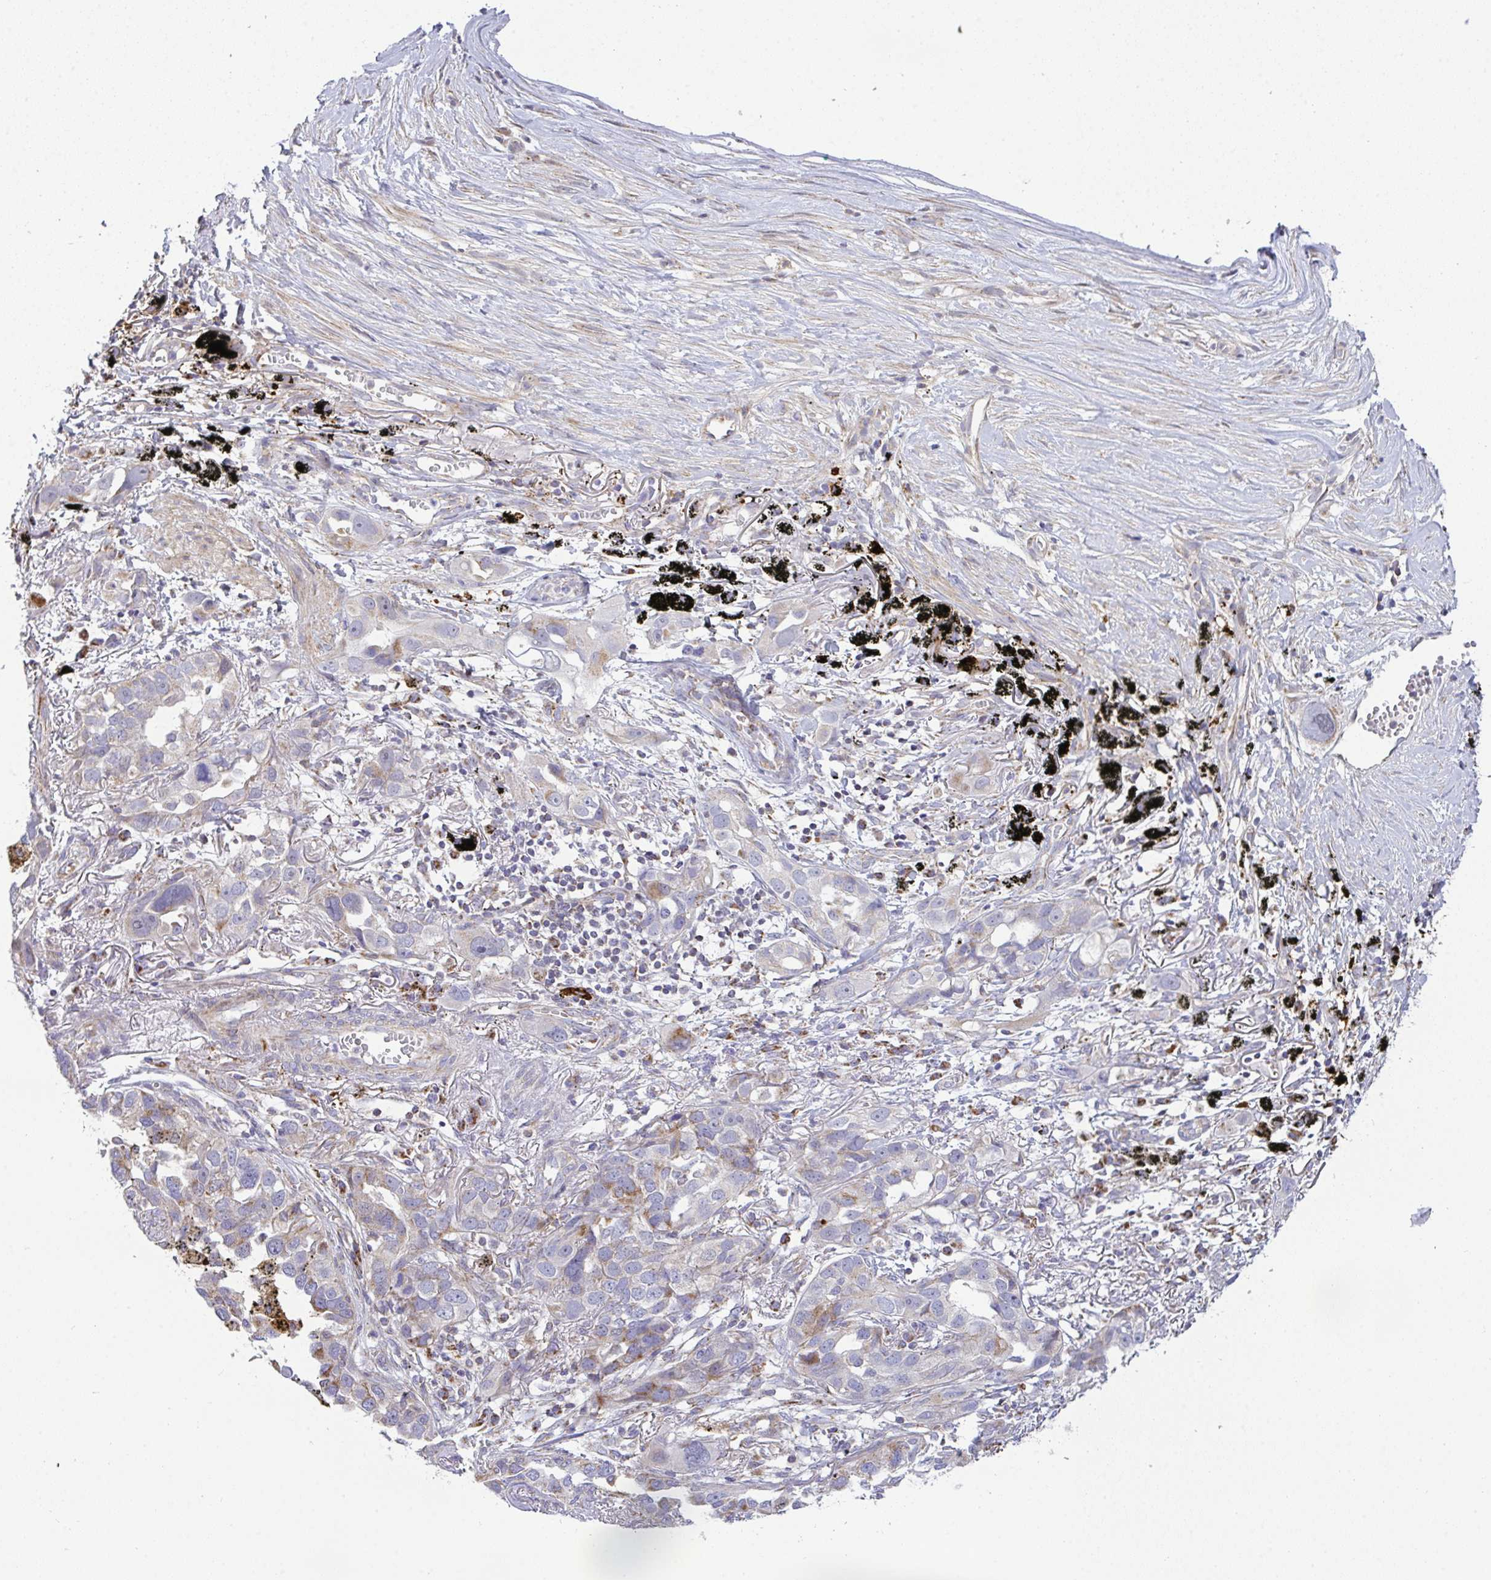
{"staining": {"intensity": "moderate", "quantity": "25%-75%", "location": "cytoplasmic/membranous"}, "tissue": "lung cancer", "cell_type": "Tumor cells", "image_type": "cancer", "snomed": [{"axis": "morphology", "description": "Adenocarcinoma, NOS"}, {"axis": "topography", "description": "Lung"}], "caption": "This is an image of immunohistochemistry staining of lung cancer, which shows moderate staining in the cytoplasmic/membranous of tumor cells.", "gene": "SRRM4", "patient": {"sex": "male", "age": 67}}